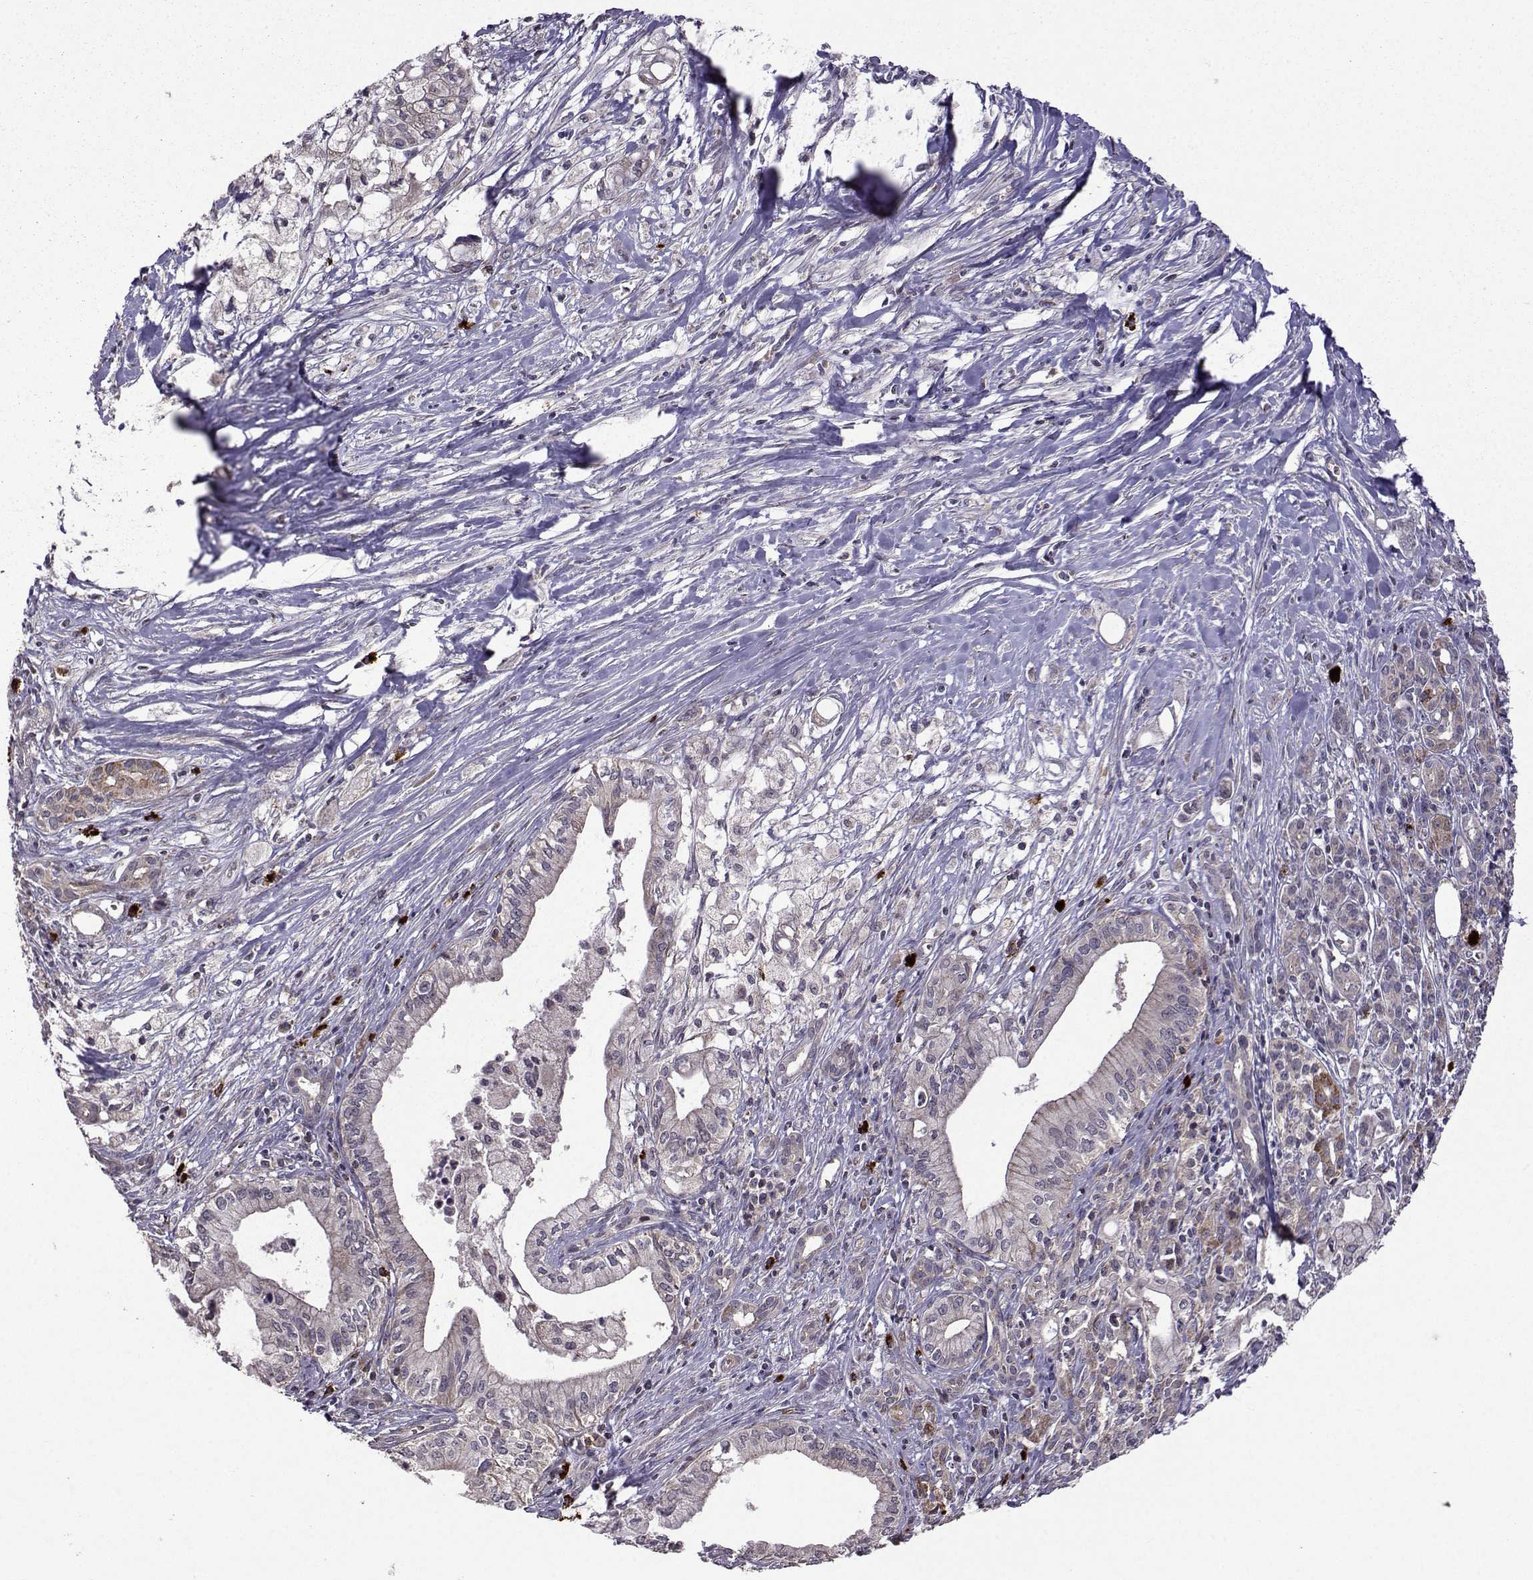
{"staining": {"intensity": "negative", "quantity": "none", "location": "none"}, "tissue": "pancreatic cancer", "cell_type": "Tumor cells", "image_type": "cancer", "snomed": [{"axis": "morphology", "description": "Adenocarcinoma, NOS"}, {"axis": "topography", "description": "Pancreas"}], "caption": "A high-resolution image shows IHC staining of pancreatic cancer, which displays no significant expression in tumor cells.", "gene": "TAB2", "patient": {"sex": "male", "age": 71}}